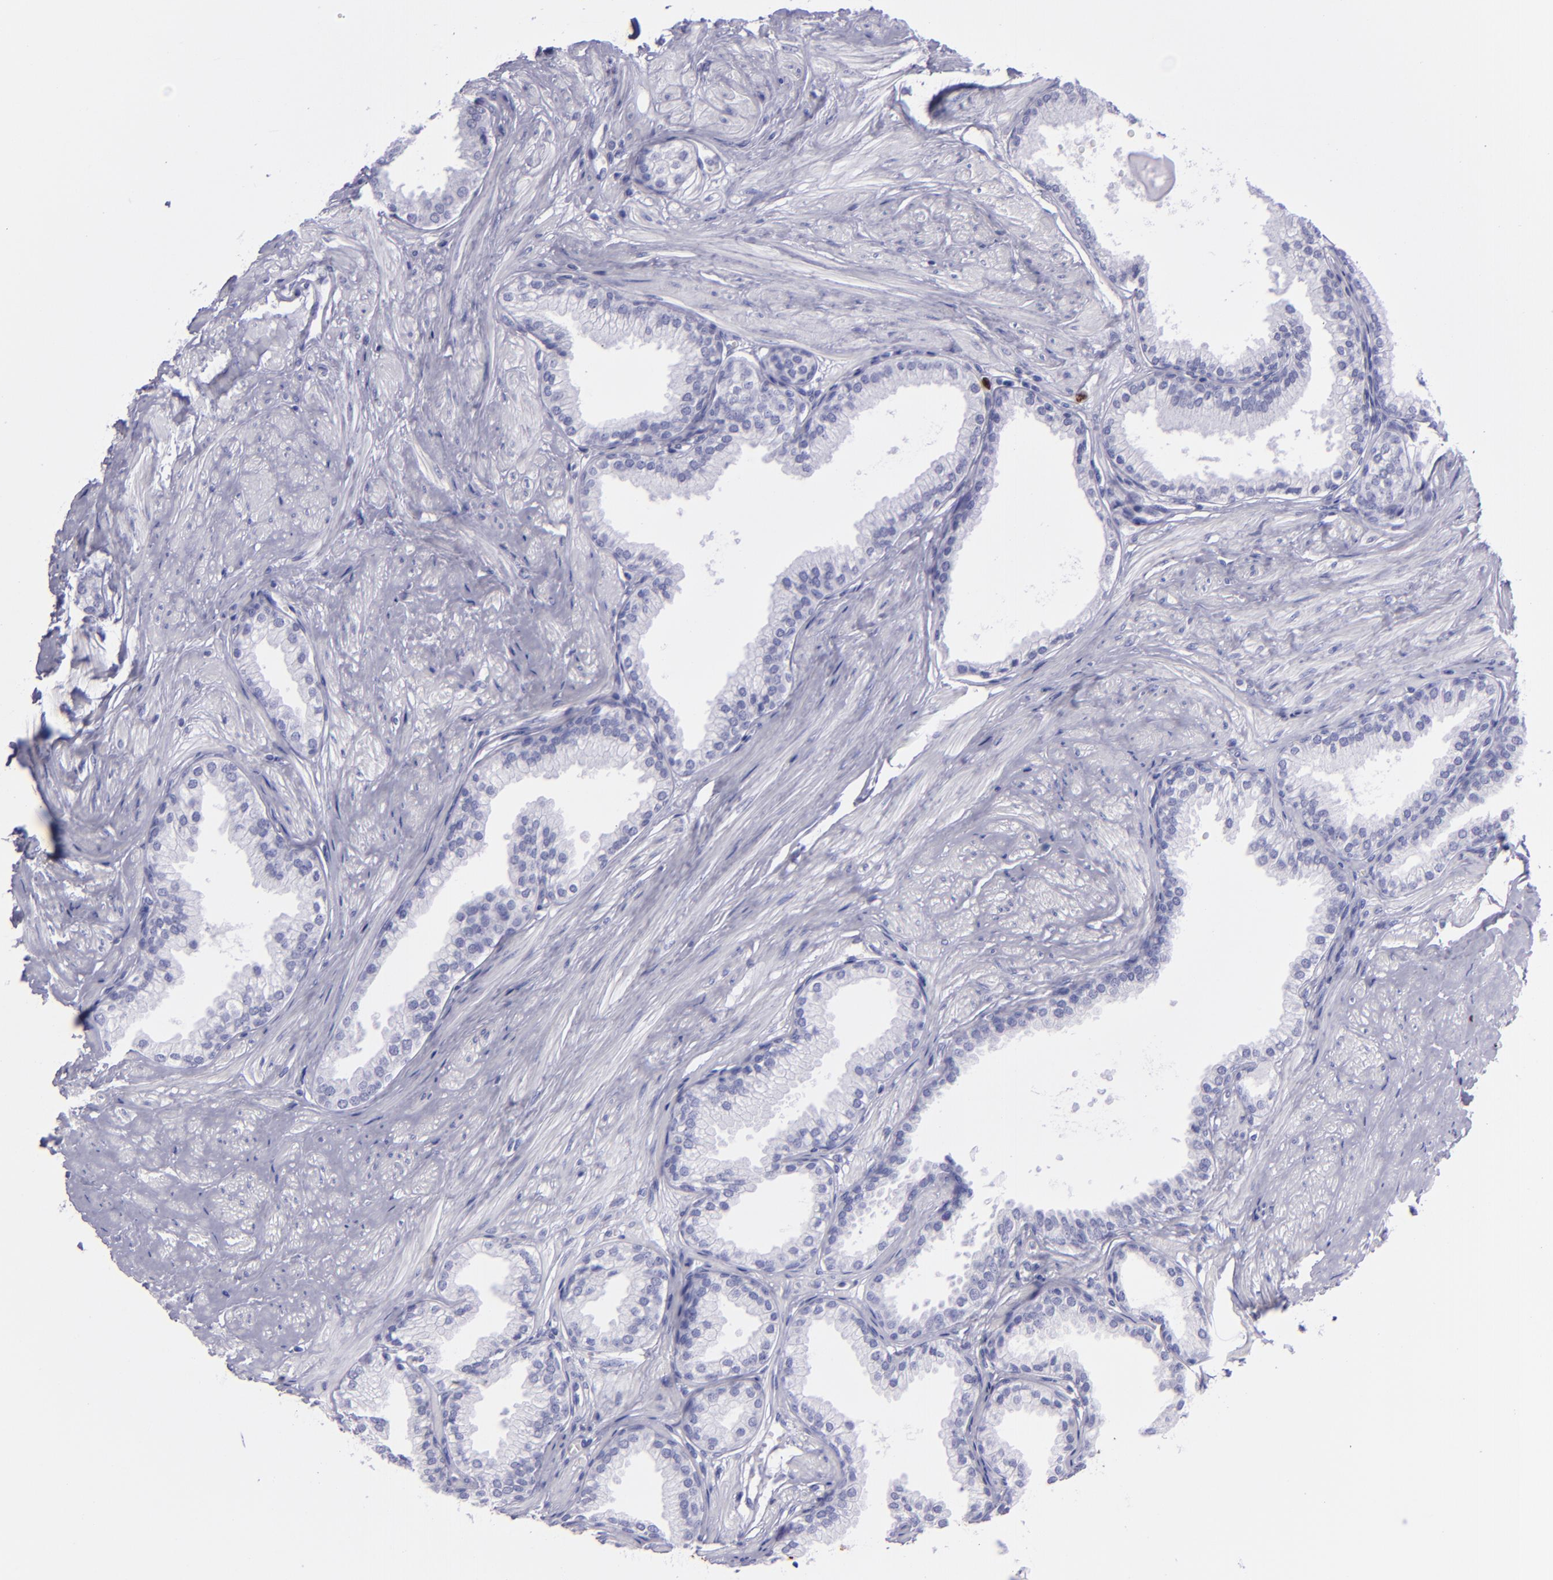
{"staining": {"intensity": "strong", "quantity": "<25%", "location": "nuclear"}, "tissue": "prostate", "cell_type": "Glandular cells", "image_type": "normal", "snomed": [{"axis": "morphology", "description": "Normal tissue, NOS"}, {"axis": "topography", "description": "Prostate"}], "caption": "Brown immunohistochemical staining in normal prostate demonstrates strong nuclear staining in approximately <25% of glandular cells. The staining was performed using DAB to visualize the protein expression in brown, while the nuclei were stained in blue with hematoxylin (Magnification: 20x).", "gene": "TOP2A", "patient": {"sex": "male", "age": 64}}